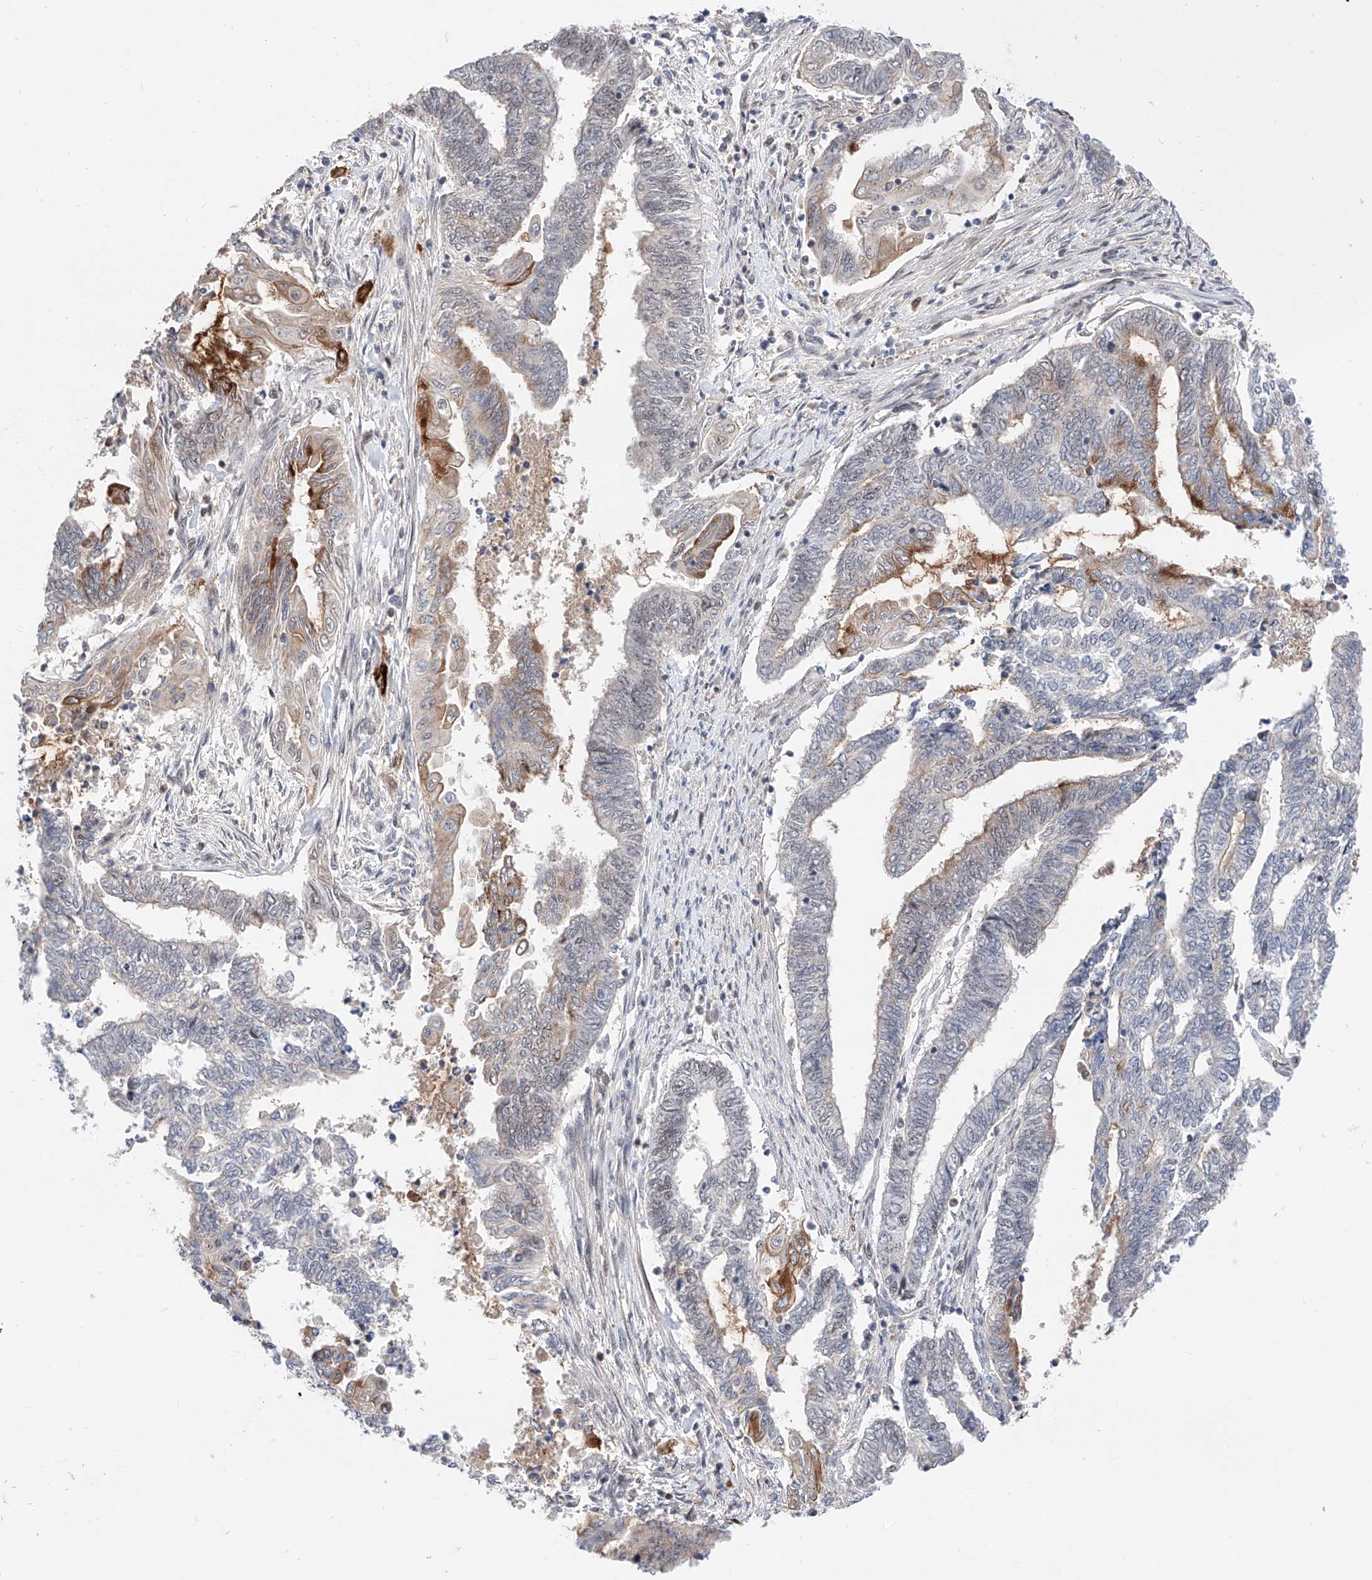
{"staining": {"intensity": "moderate", "quantity": "<25%", "location": "cytoplasmic/membranous"}, "tissue": "endometrial cancer", "cell_type": "Tumor cells", "image_type": "cancer", "snomed": [{"axis": "morphology", "description": "Adenocarcinoma, NOS"}, {"axis": "topography", "description": "Uterus"}, {"axis": "topography", "description": "Endometrium"}], "caption": "An image showing moderate cytoplasmic/membranous positivity in about <25% of tumor cells in endometrial cancer, as visualized by brown immunohistochemical staining.", "gene": "SNRNP200", "patient": {"sex": "female", "age": 70}}